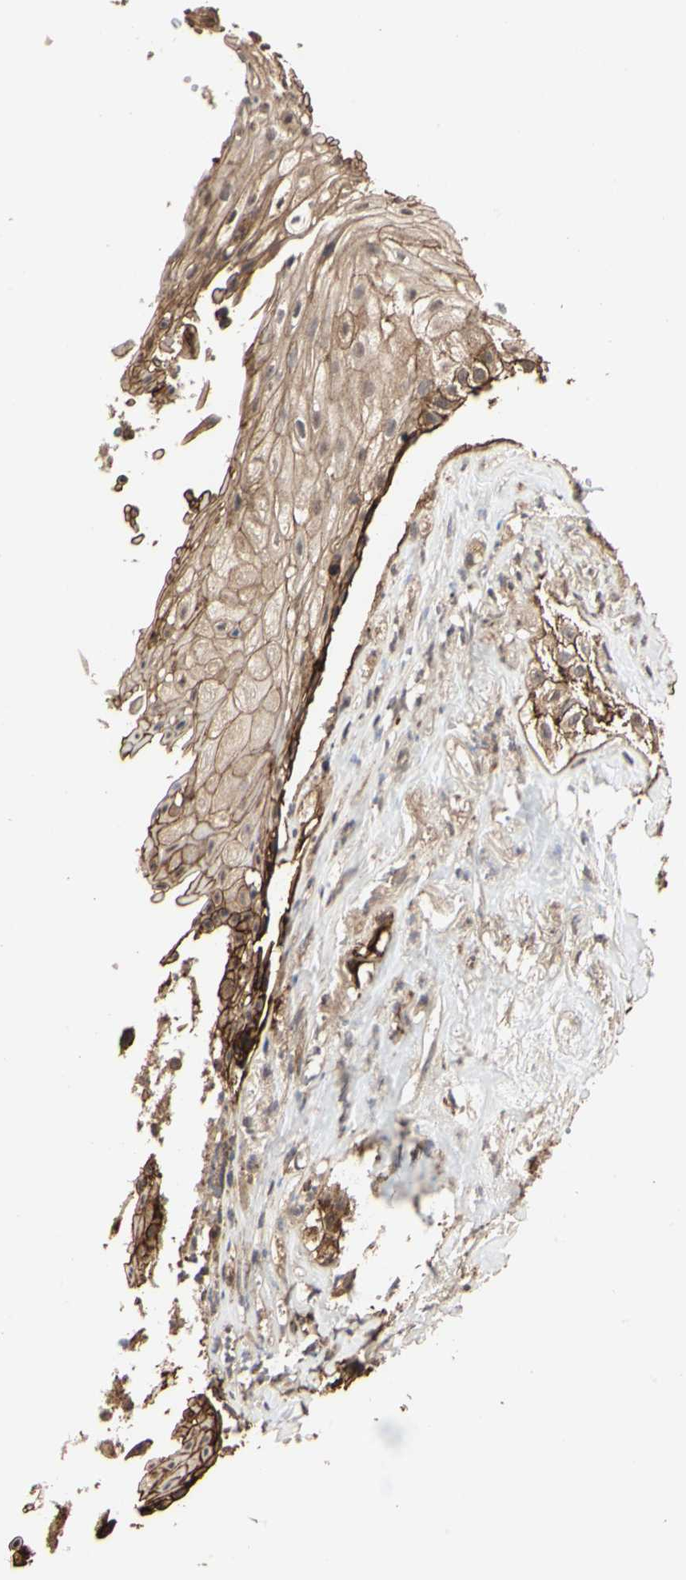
{"staining": {"intensity": "moderate", "quantity": ">75%", "location": "cytoplasmic/membranous"}, "tissue": "skin cancer", "cell_type": "Tumor cells", "image_type": "cancer", "snomed": [{"axis": "morphology", "description": "Squamous cell carcinoma, NOS"}, {"axis": "topography", "description": "Skin"}], "caption": "Immunohistochemistry histopathology image of neoplastic tissue: human skin squamous cell carcinoma stained using immunohistochemistry (IHC) exhibits medium levels of moderate protein expression localized specifically in the cytoplasmic/membranous of tumor cells, appearing as a cytoplasmic/membranous brown color.", "gene": "TAOK1", "patient": {"sex": "male", "age": 65}}